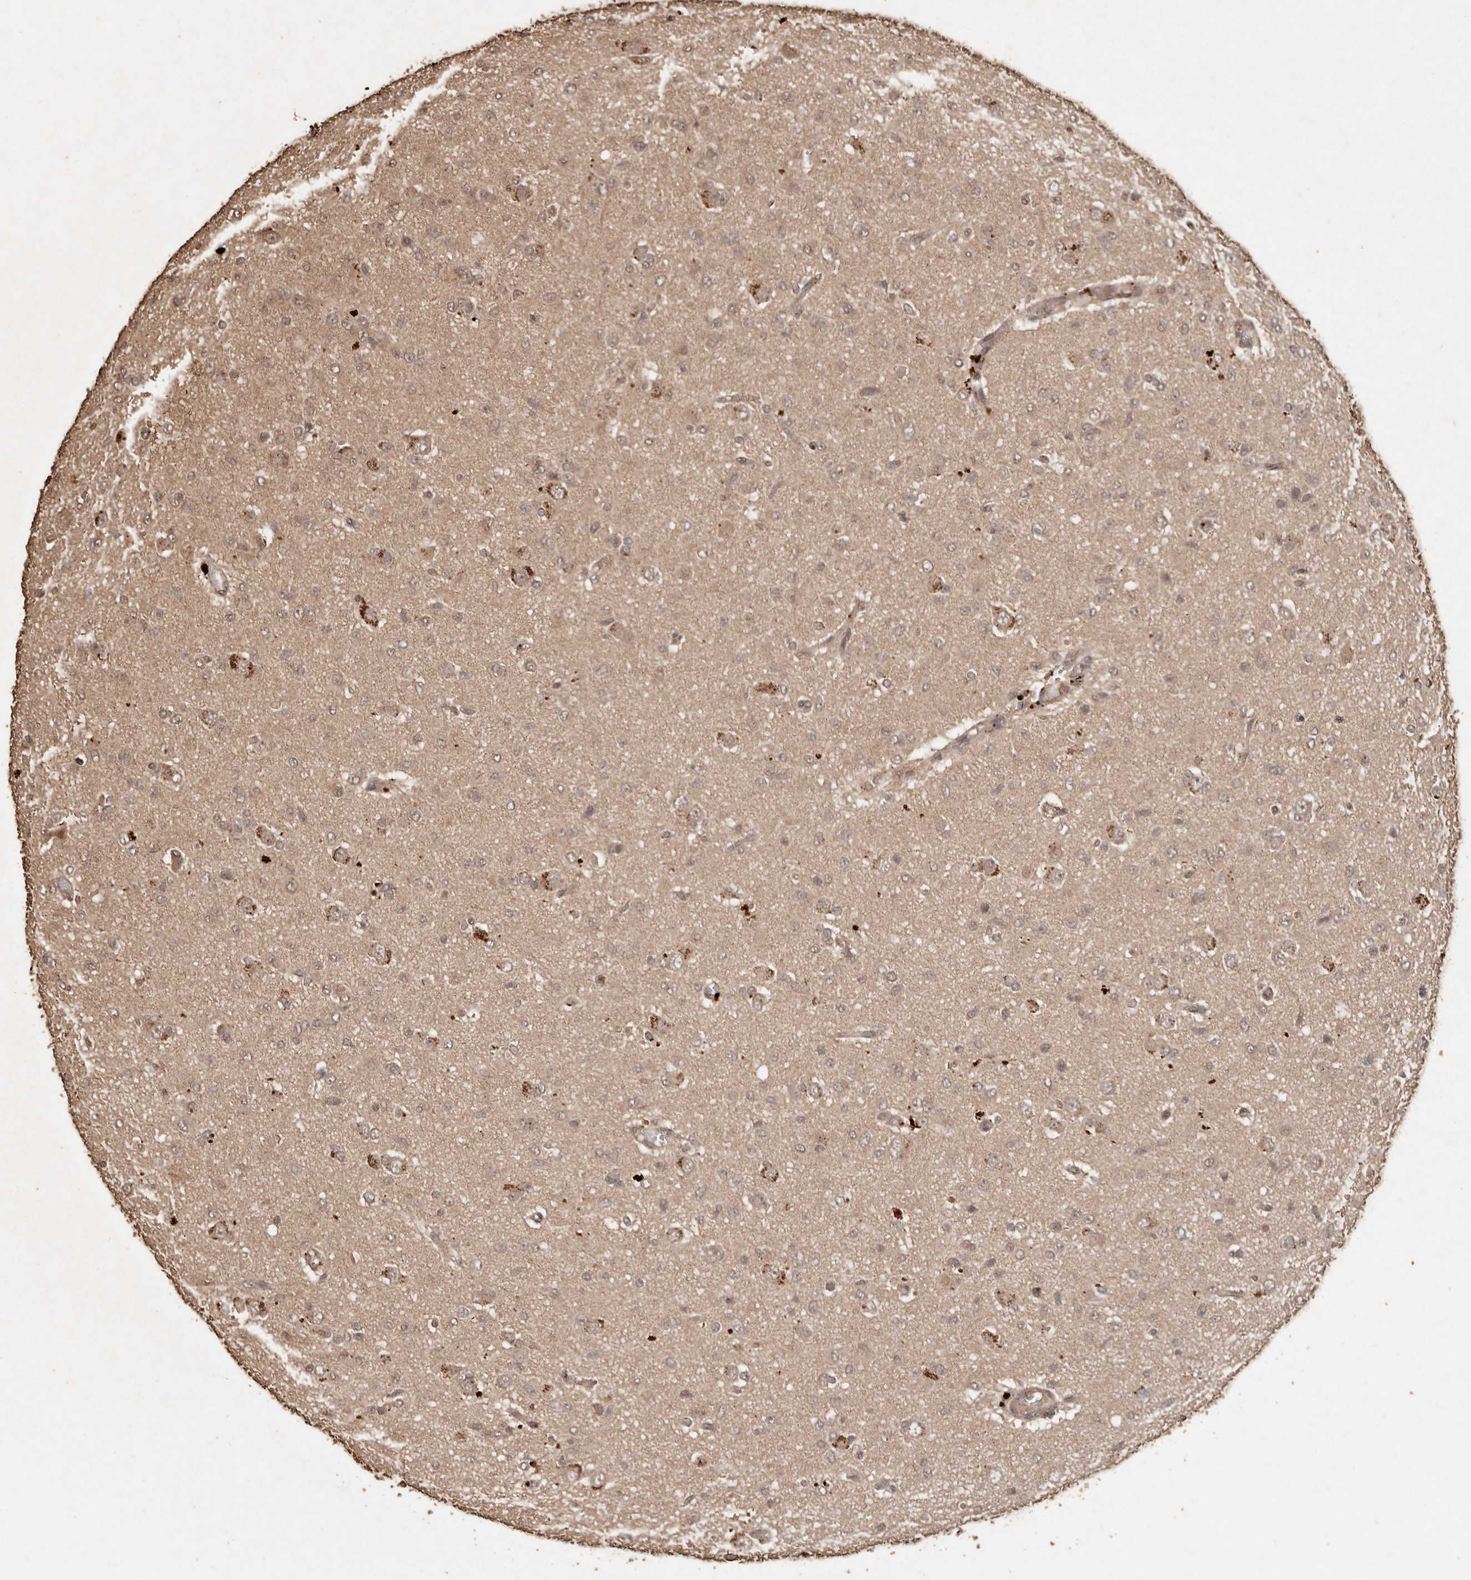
{"staining": {"intensity": "weak", "quantity": ">75%", "location": "cytoplasmic/membranous,nuclear"}, "tissue": "glioma", "cell_type": "Tumor cells", "image_type": "cancer", "snomed": [{"axis": "morphology", "description": "Glioma, malignant, High grade"}, {"axis": "topography", "description": "Brain"}], "caption": "Immunohistochemistry (IHC) (DAB (3,3'-diaminobenzidine)) staining of malignant glioma (high-grade) exhibits weak cytoplasmic/membranous and nuclear protein expression in about >75% of tumor cells.", "gene": "PKDCC", "patient": {"sex": "female", "age": 59}}